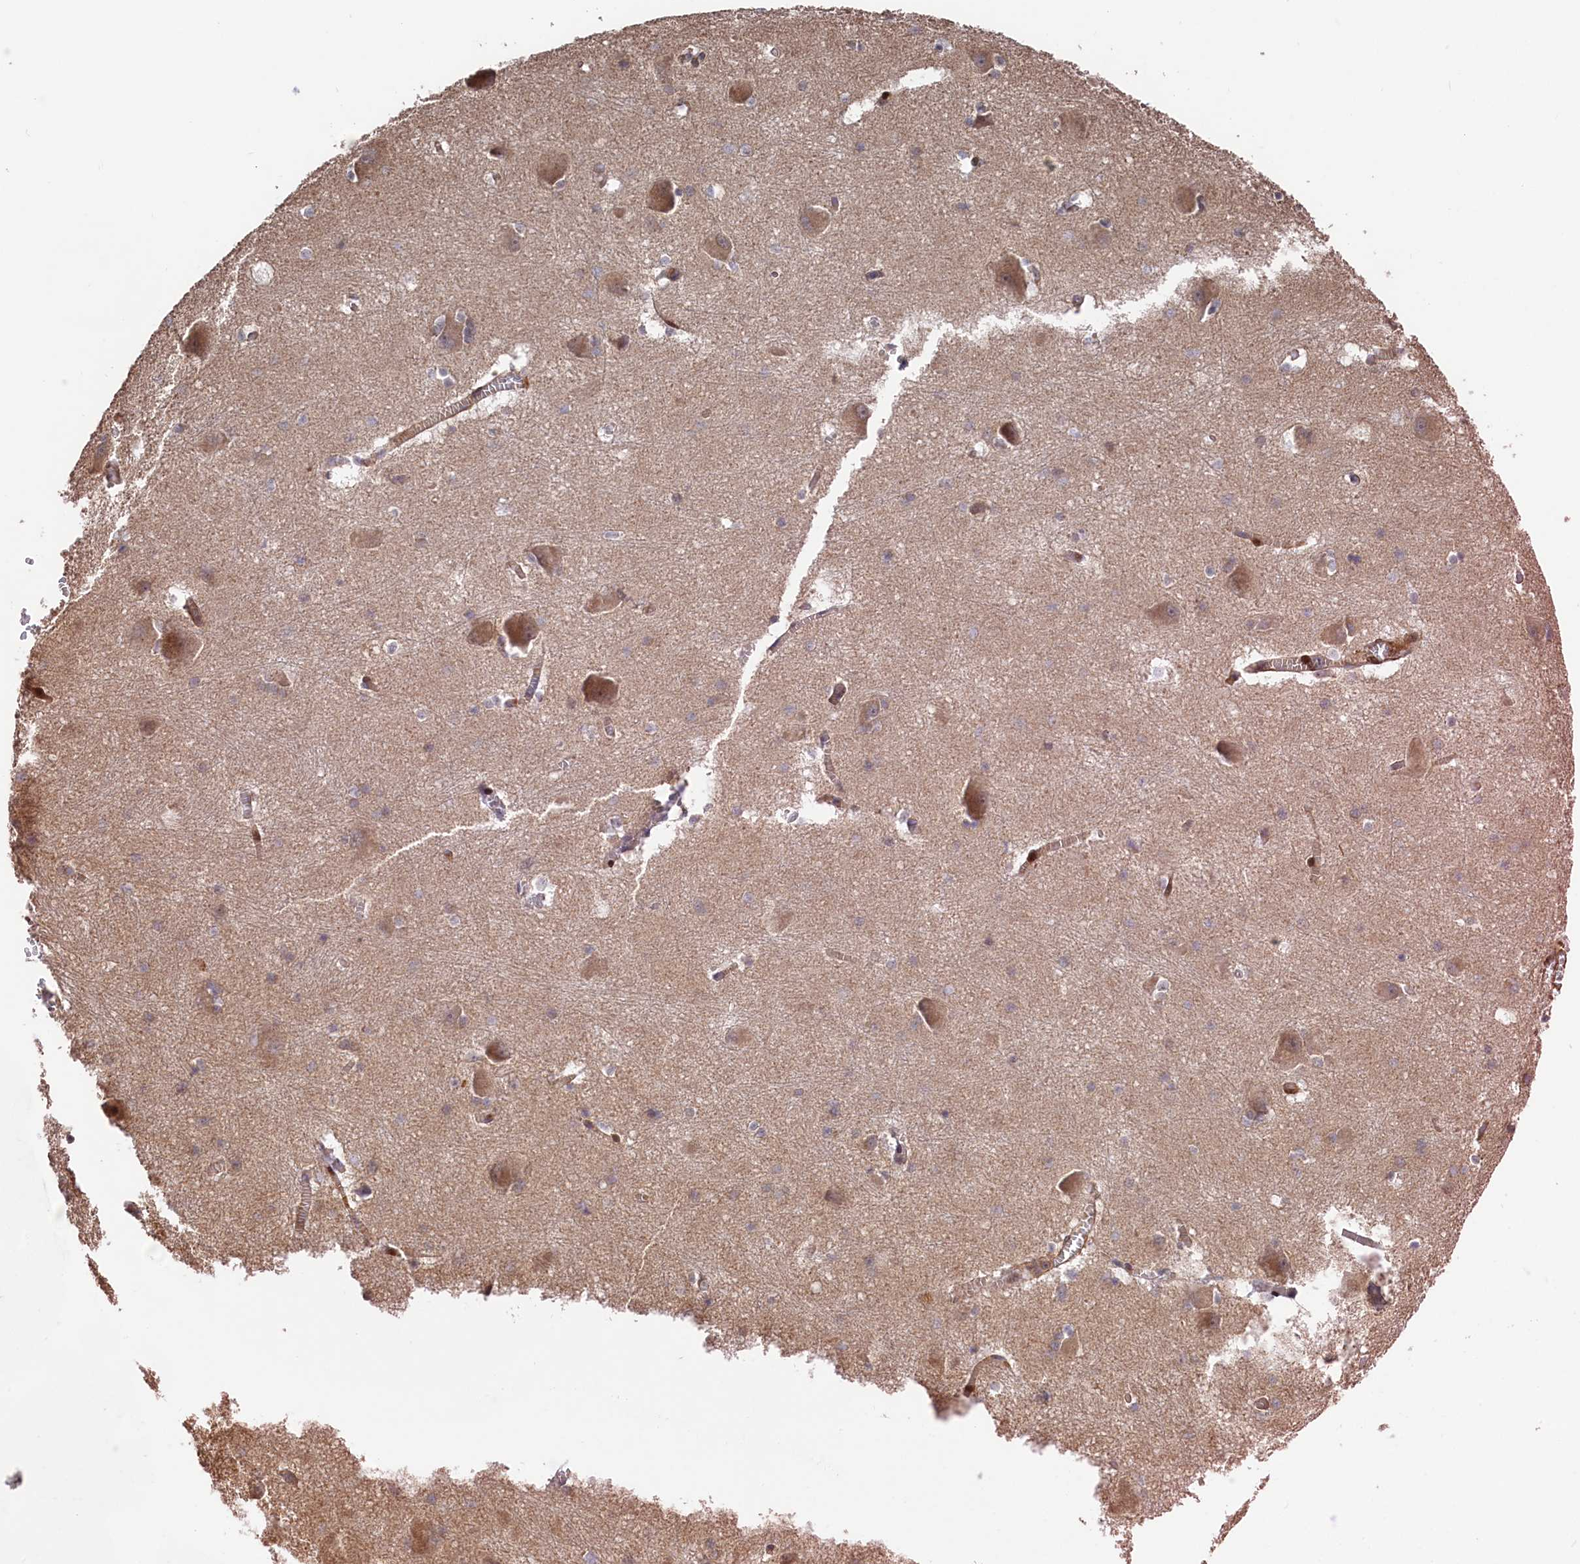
{"staining": {"intensity": "moderate", "quantity": "<25%", "location": "cytoplasmic/membranous"}, "tissue": "caudate", "cell_type": "Glial cells", "image_type": "normal", "snomed": [{"axis": "morphology", "description": "Normal tissue, NOS"}, {"axis": "topography", "description": "Lateral ventricle wall"}], "caption": "Glial cells demonstrate low levels of moderate cytoplasmic/membranous staining in about <25% of cells in unremarkable human caudate.", "gene": "TNKS1BP1", "patient": {"sex": "male", "age": 37}}